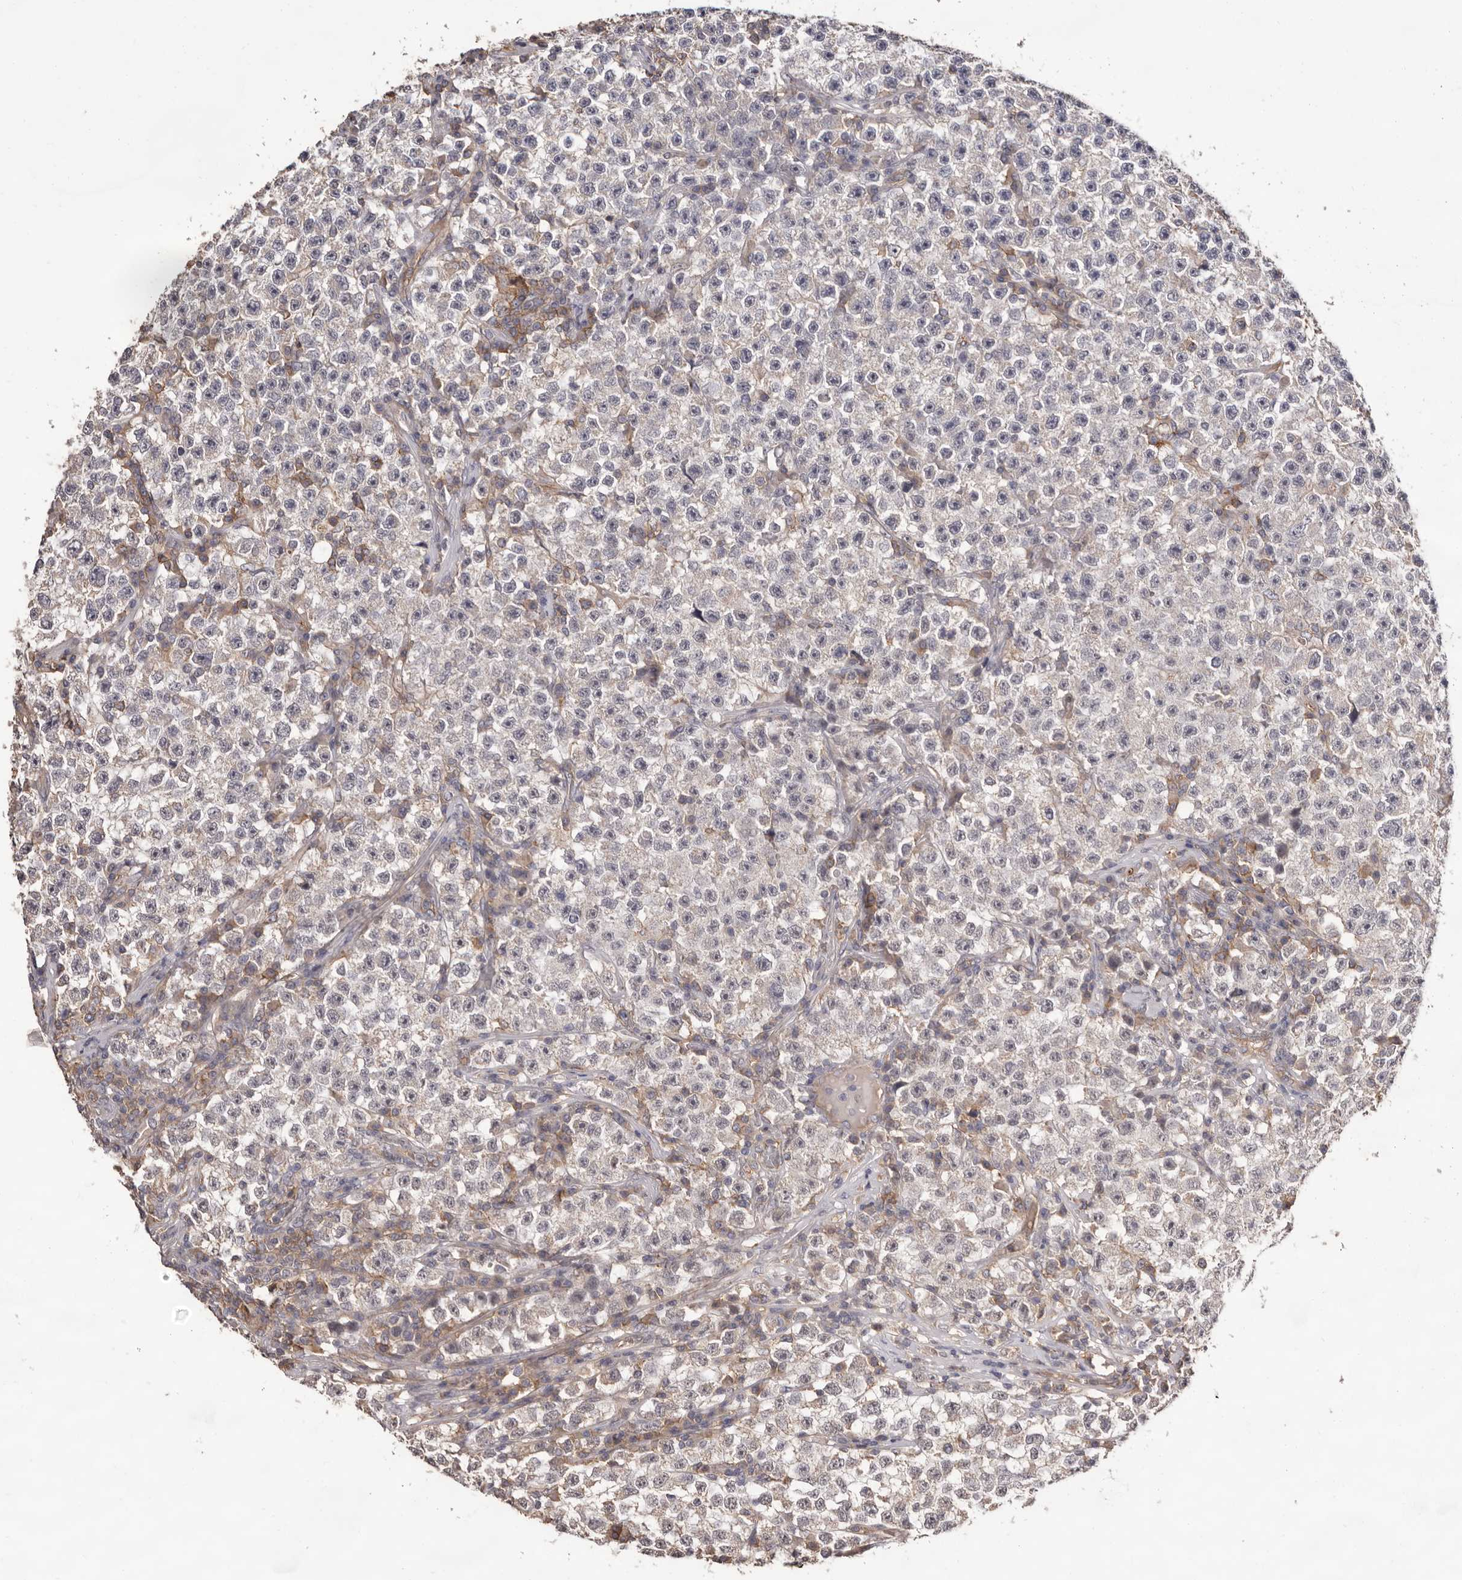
{"staining": {"intensity": "negative", "quantity": "none", "location": "none"}, "tissue": "testis cancer", "cell_type": "Tumor cells", "image_type": "cancer", "snomed": [{"axis": "morphology", "description": "Seminoma, NOS"}, {"axis": "topography", "description": "Testis"}], "caption": "High power microscopy histopathology image of an IHC image of testis cancer, revealing no significant staining in tumor cells.", "gene": "MMACHC", "patient": {"sex": "male", "age": 22}}